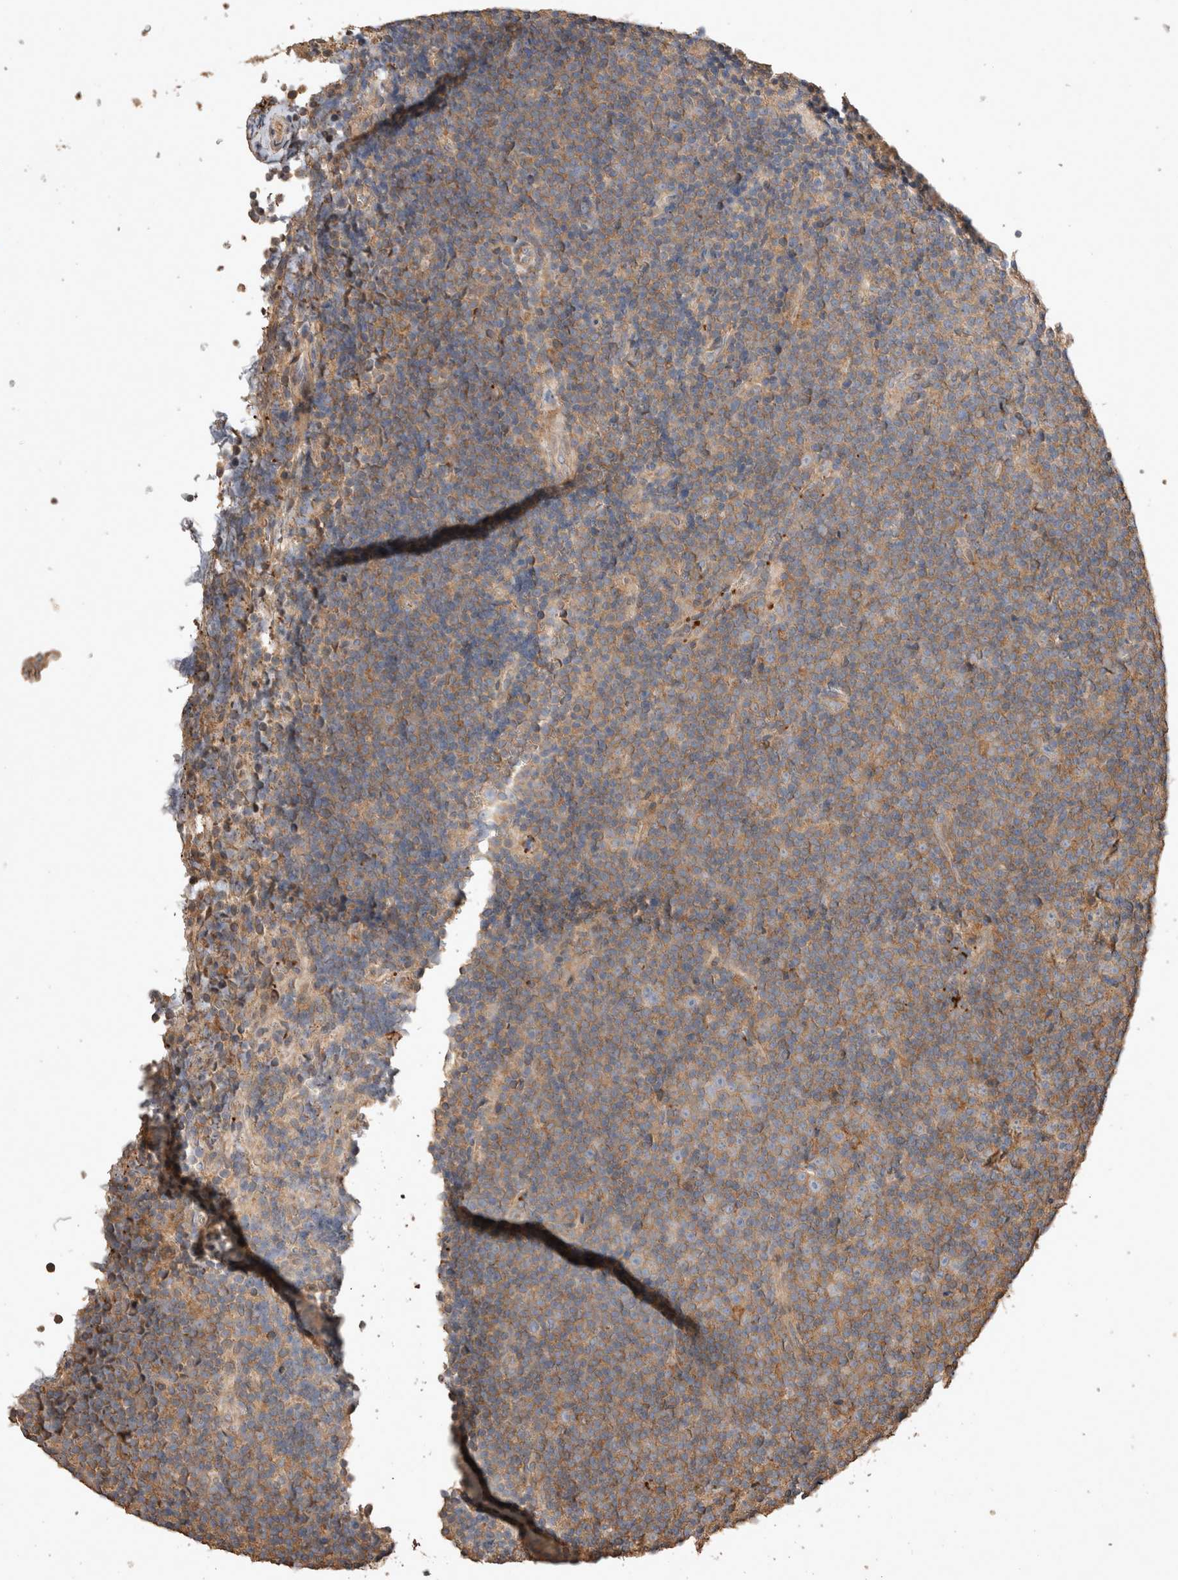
{"staining": {"intensity": "moderate", "quantity": ">75%", "location": "cytoplasmic/membranous"}, "tissue": "lymphoma", "cell_type": "Tumor cells", "image_type": "cancer", "snomed": [{"axis": "morphology", "description": "Malignant lymphoma, non-Hodgkin's type, Low grade"}, {"axis": "topography", "description": "Lymph node"}], "caption": "IHC photomicrograph of lymphoma stained for a protein (brown), which displays medium levels of moderate cytoplasmic/membranous positivity in approximately >75% of tumor cells.", "gene": "SNX31", "patient": {"sex": "female", "age": 67}}